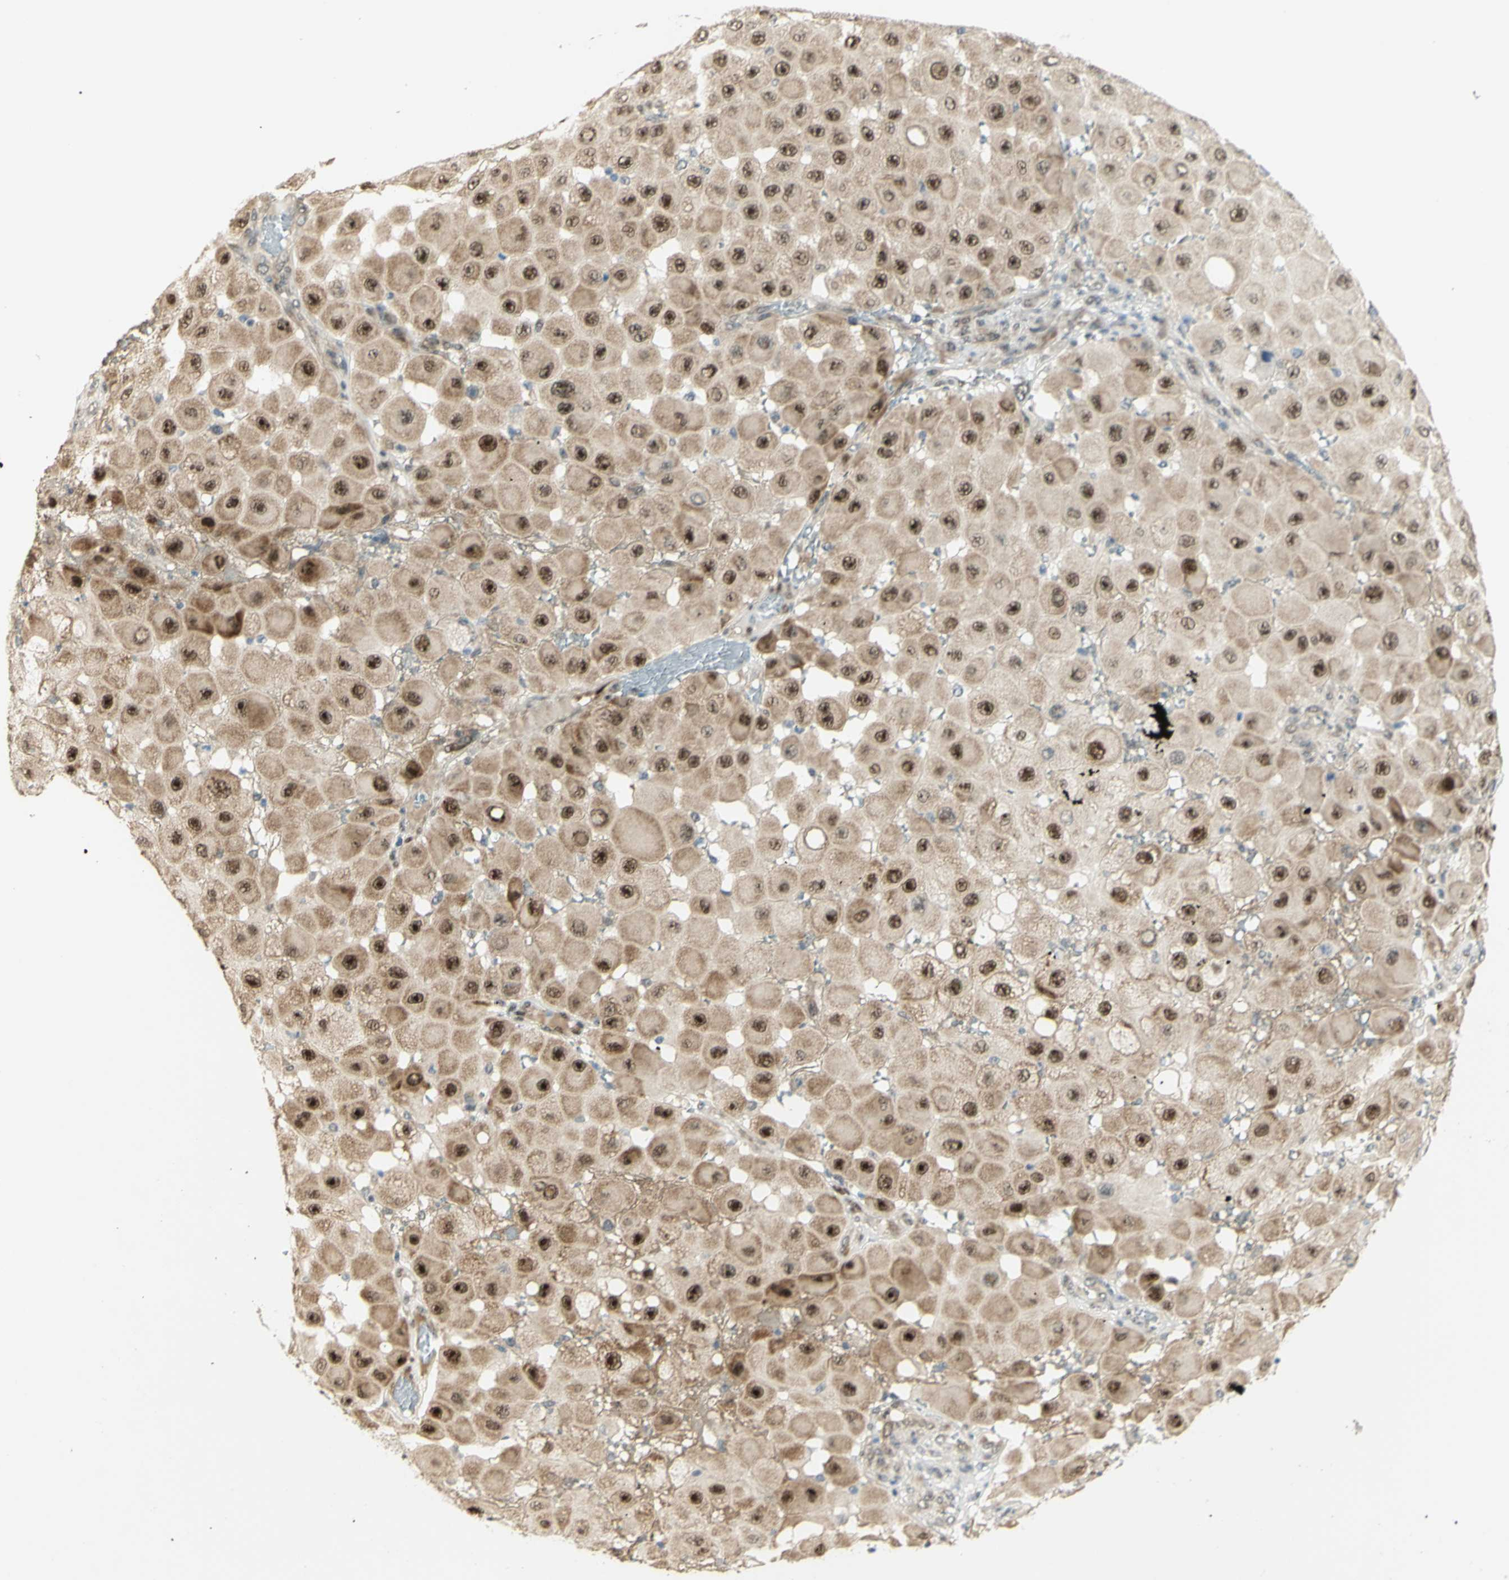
{"staining": {"intensity": "moderate", "quantity": ">75%", "location": "cytoplasmic/membranous,nuclear"}, "tissue": "melanoma", "cell_type": "Tumor cells", "image_type": "cancer", "snomed": [{"axis": "morphology", "description": "Malignant melanoma, NOS"}, {"axis": "topography", "description": "Skin"}], "caption": "An image of human malignant melanoma stained for a protein exhibits moderate cytoplasmic/membranous and nuclear brown staining in tumor cells.", "gene": "DDX1", "patient": {"sex": "female", "age": 81}}